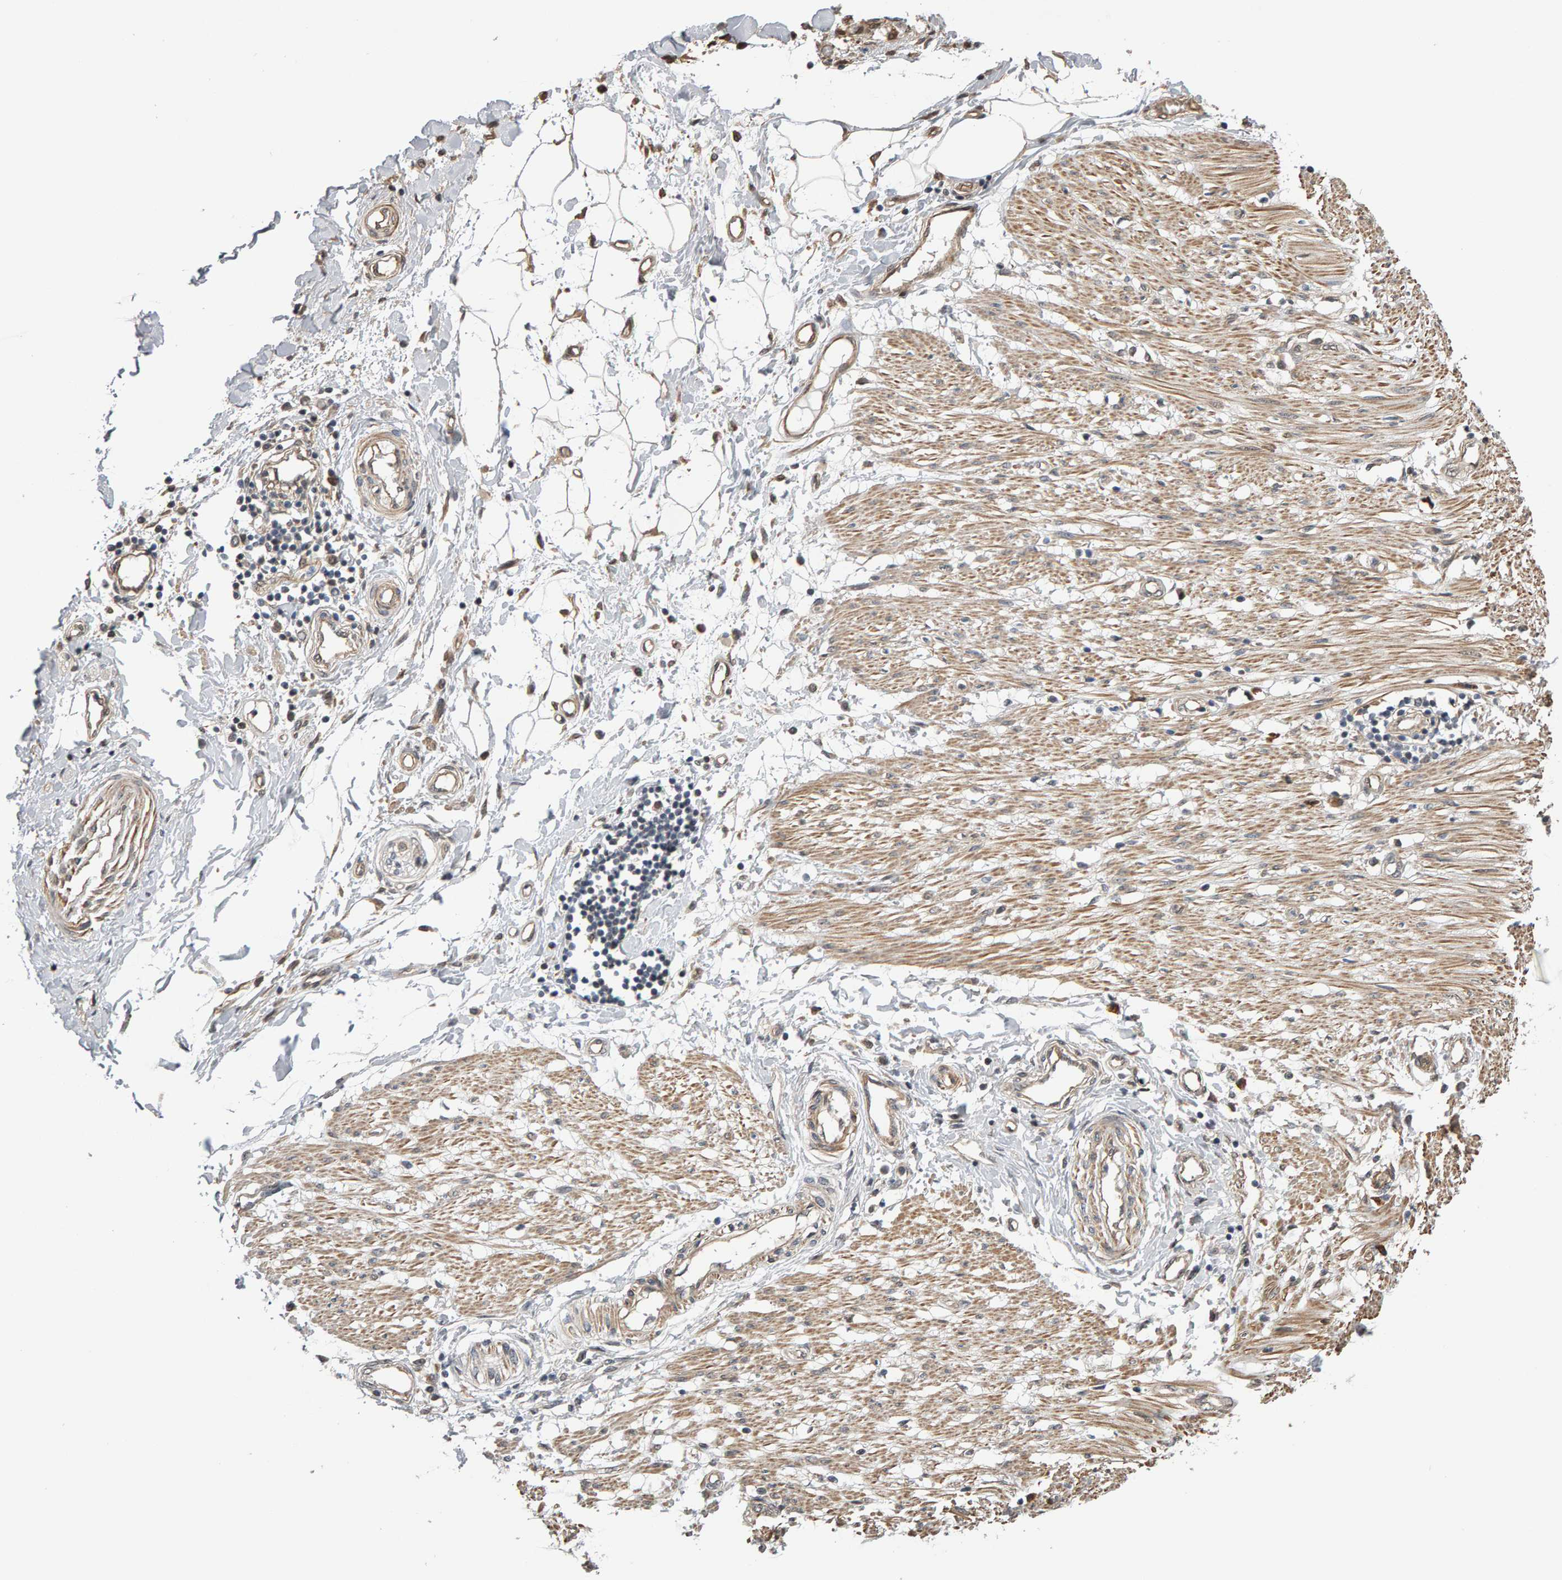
{"staining": {"intensity": "moderate", "quantity": "25%-75%", "location": "cytoplasmic/membranous"}, "tissue": "adipose tissue", "cell_type": "Adipocytes", "image_type": "normal", "snomed": [{"axis": "morphology", "description": "Normal tissue, NOS"}, {"axis": "morphology", "description": "Adenocarcinoma, NOS"}, {"axis": "topography", "description": "Colon"}, {"axis": "topography", "description": "Peripheral nerve tissue"}], "caption": "The photomicrograph reveals immunohistochemical staining of unremarkable adipose tissue. There is moderate cytoplasmic/membranous expression is identified in approximately 25%-75% of adipocytes.", "gene": "COASY", "patient": {"sex": "male", "age": 14}}